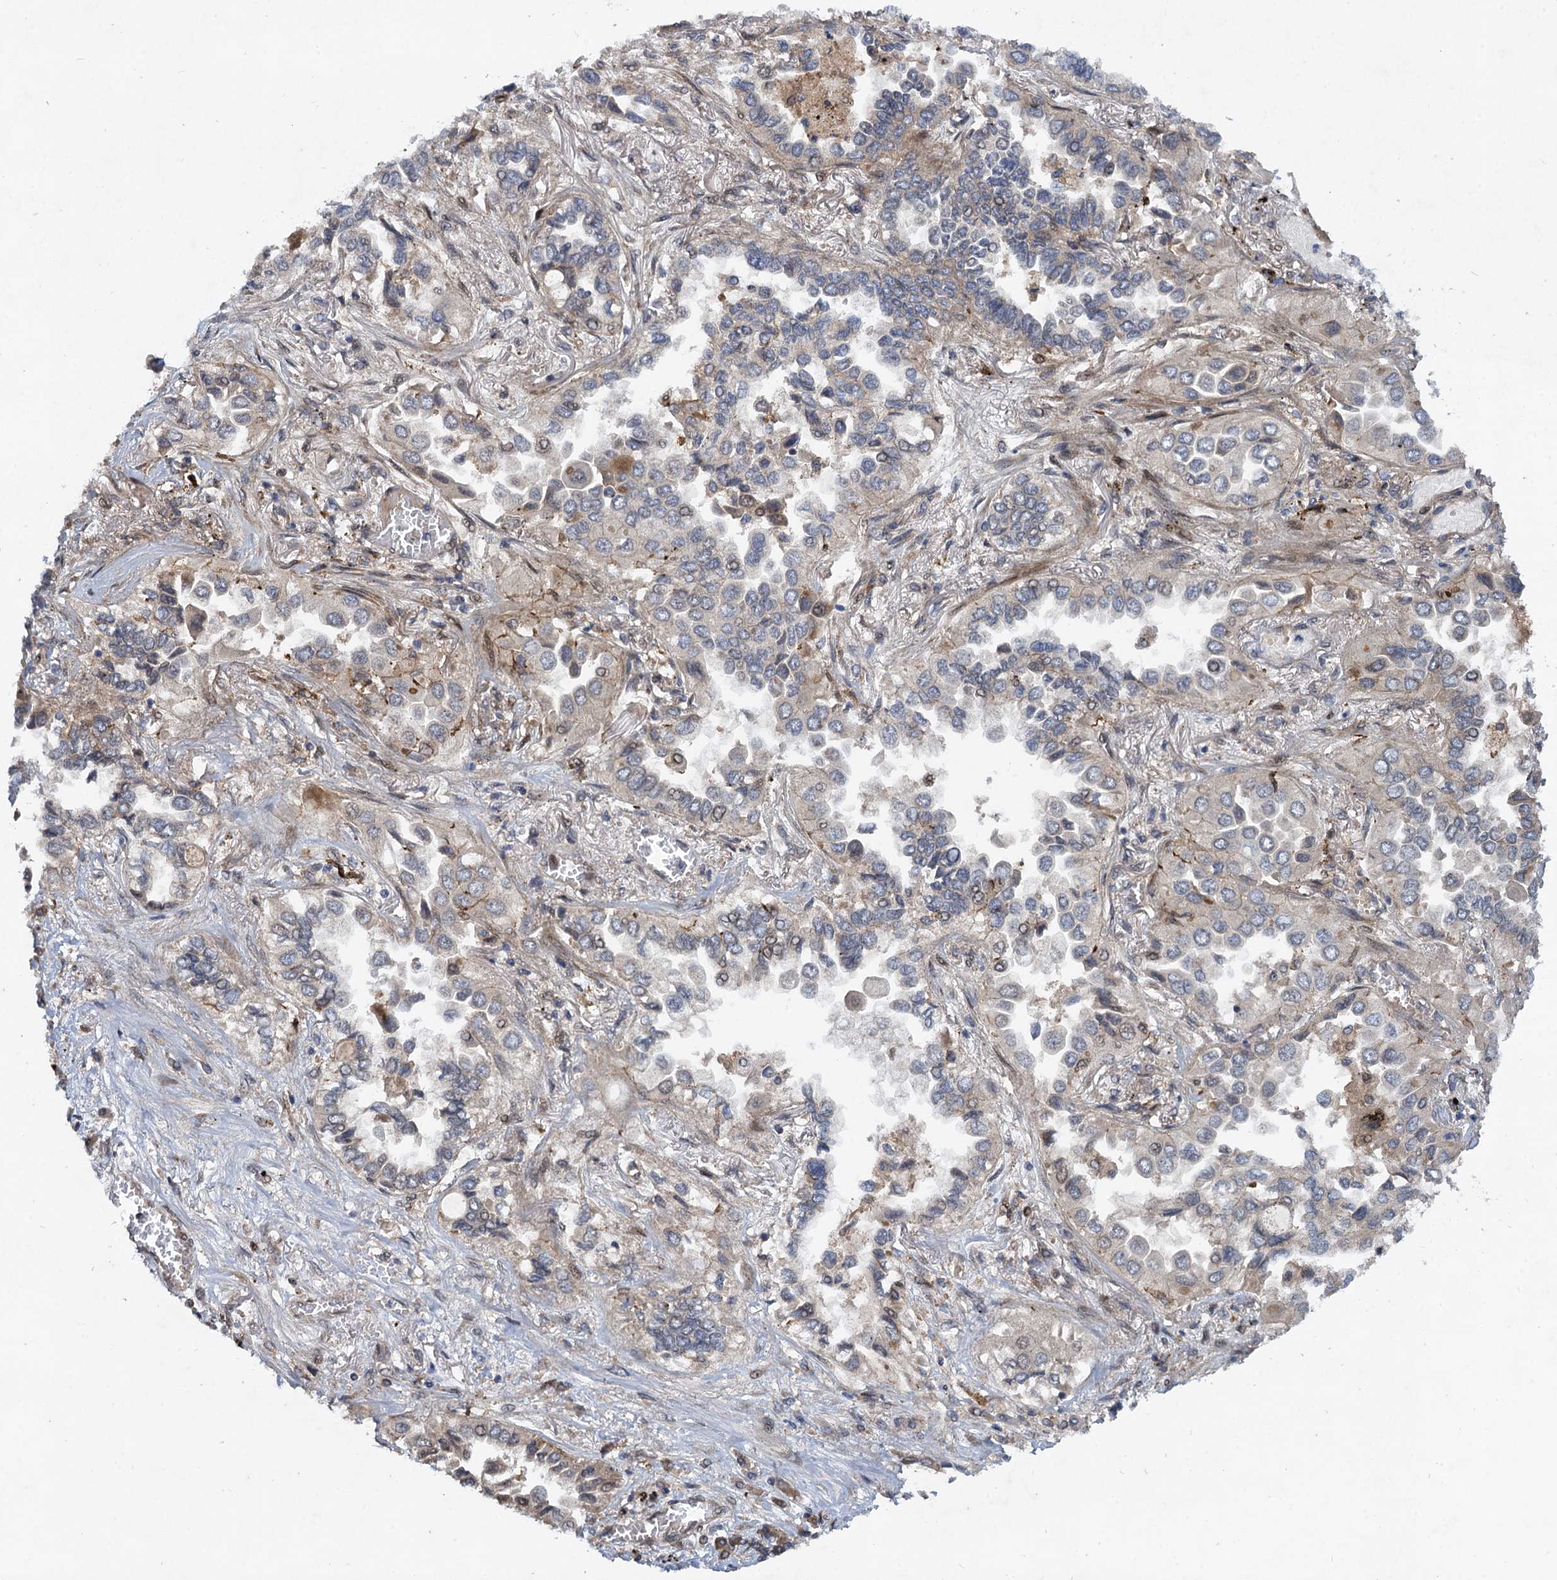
{"staining": {"intensity": "negative", "quantity": "none", "location": "none"}, "tissue": "lung cancer", "cell_type": "Tumor cells", "image_type": "cancer", "snomed": [{"axis": "morphology", "description": "Adenocarcinoma, NOS"}, {"axis": "topography", "description": "Lung"}], "caption": "DAB (3,3'-diaminobenzidine) immunohistochemical staining of human lung adenocarcinoma exhibits no significant staining in tumor cells.", "gene": "NUDT22", "patient": {"sex": "female", "age": 76}}